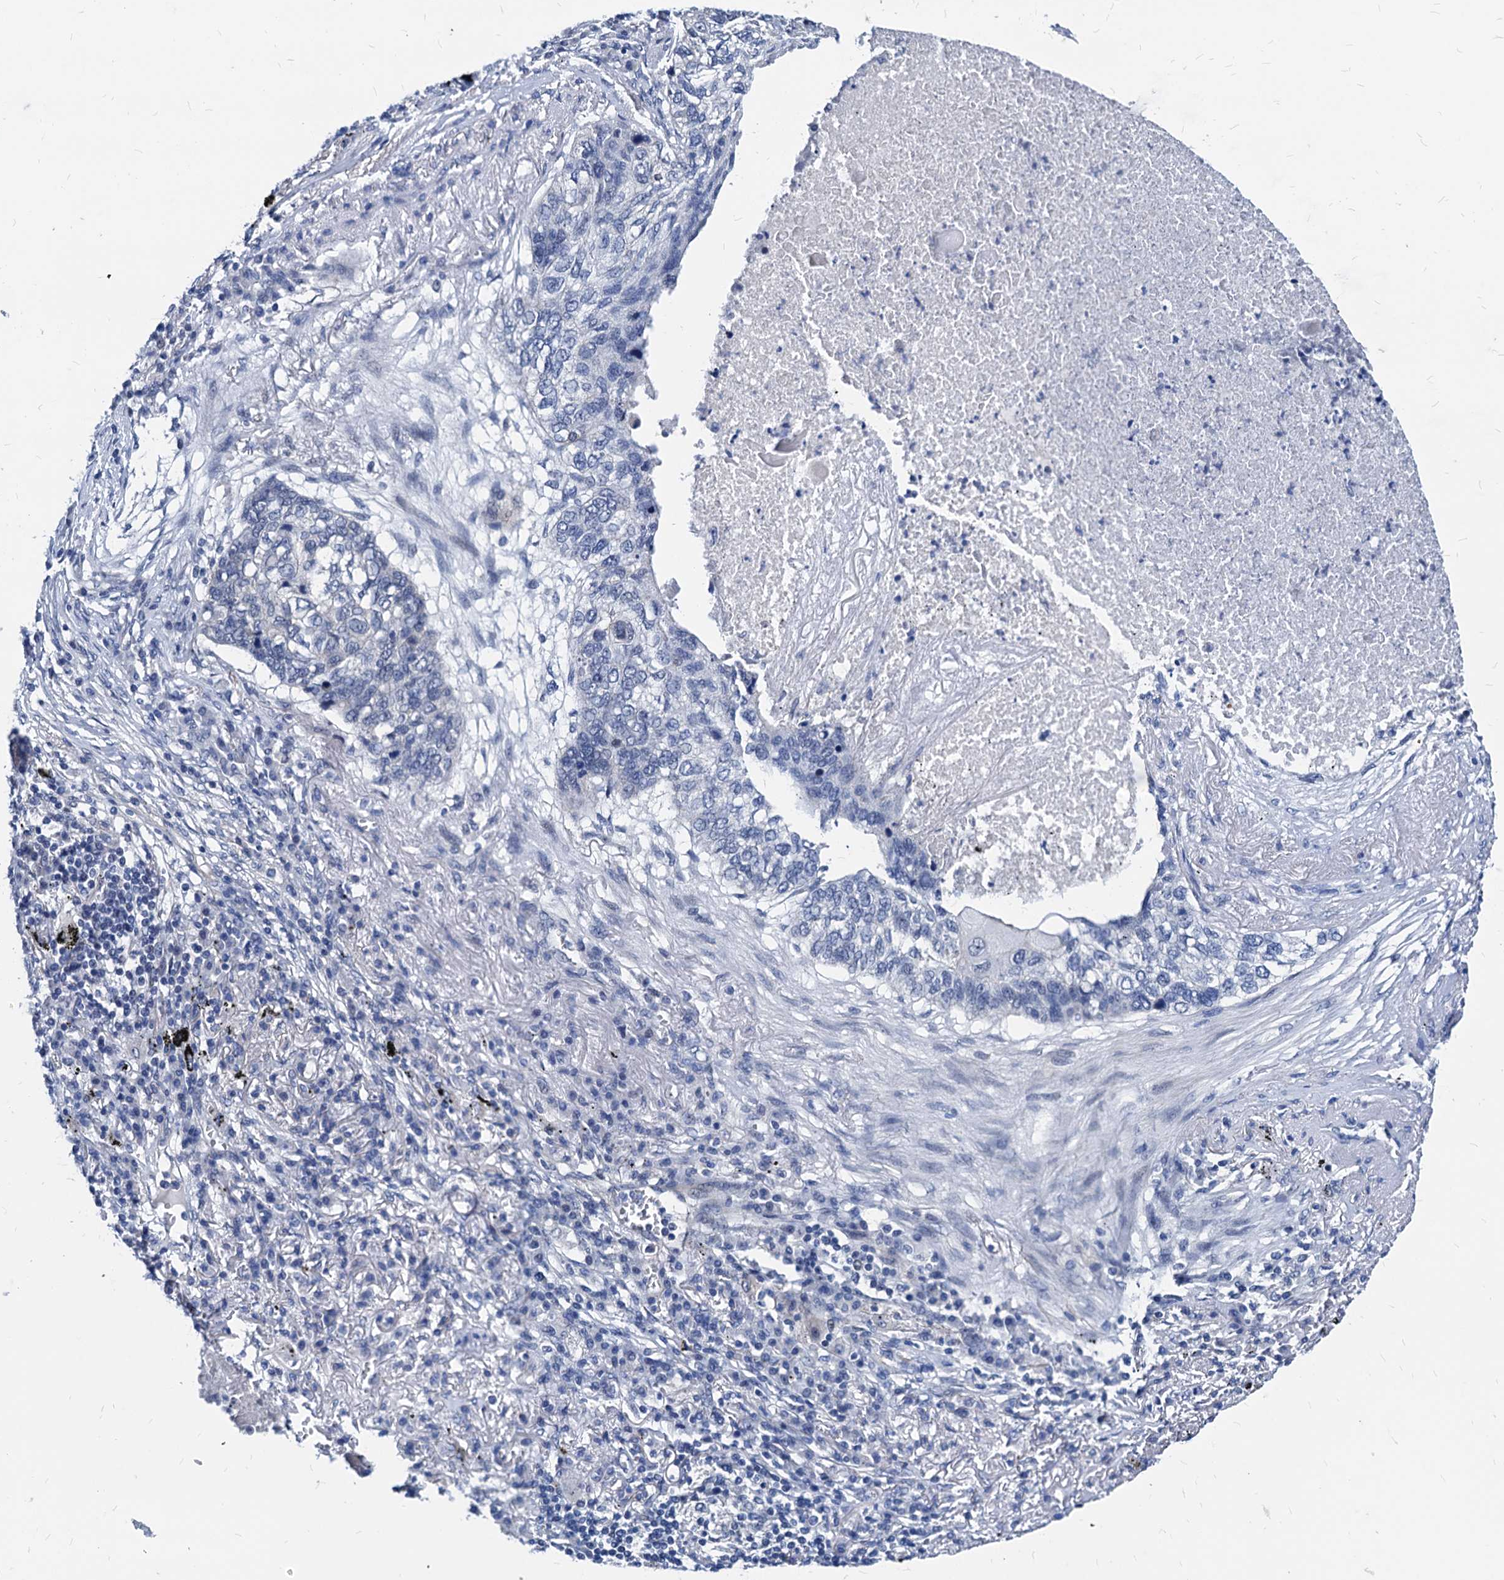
{"staining": {"intensity": "negative", "quantity": "none", "location": "none"}, "tissue": "lung cancer", "cell_type": "Tumor cells", "image_type": "cancer", "snomed": [{"axis": "morphology", "description": "Squamous cell carcinoma, NOS"}, {"axis": "topography", "description": "Lung"}], "caption": "Protein analysis of lung cancer demonstrates no significant positivity in tumor cells.", "gene": "HSF2", "patient": {"sex": "female", "age": 63}}